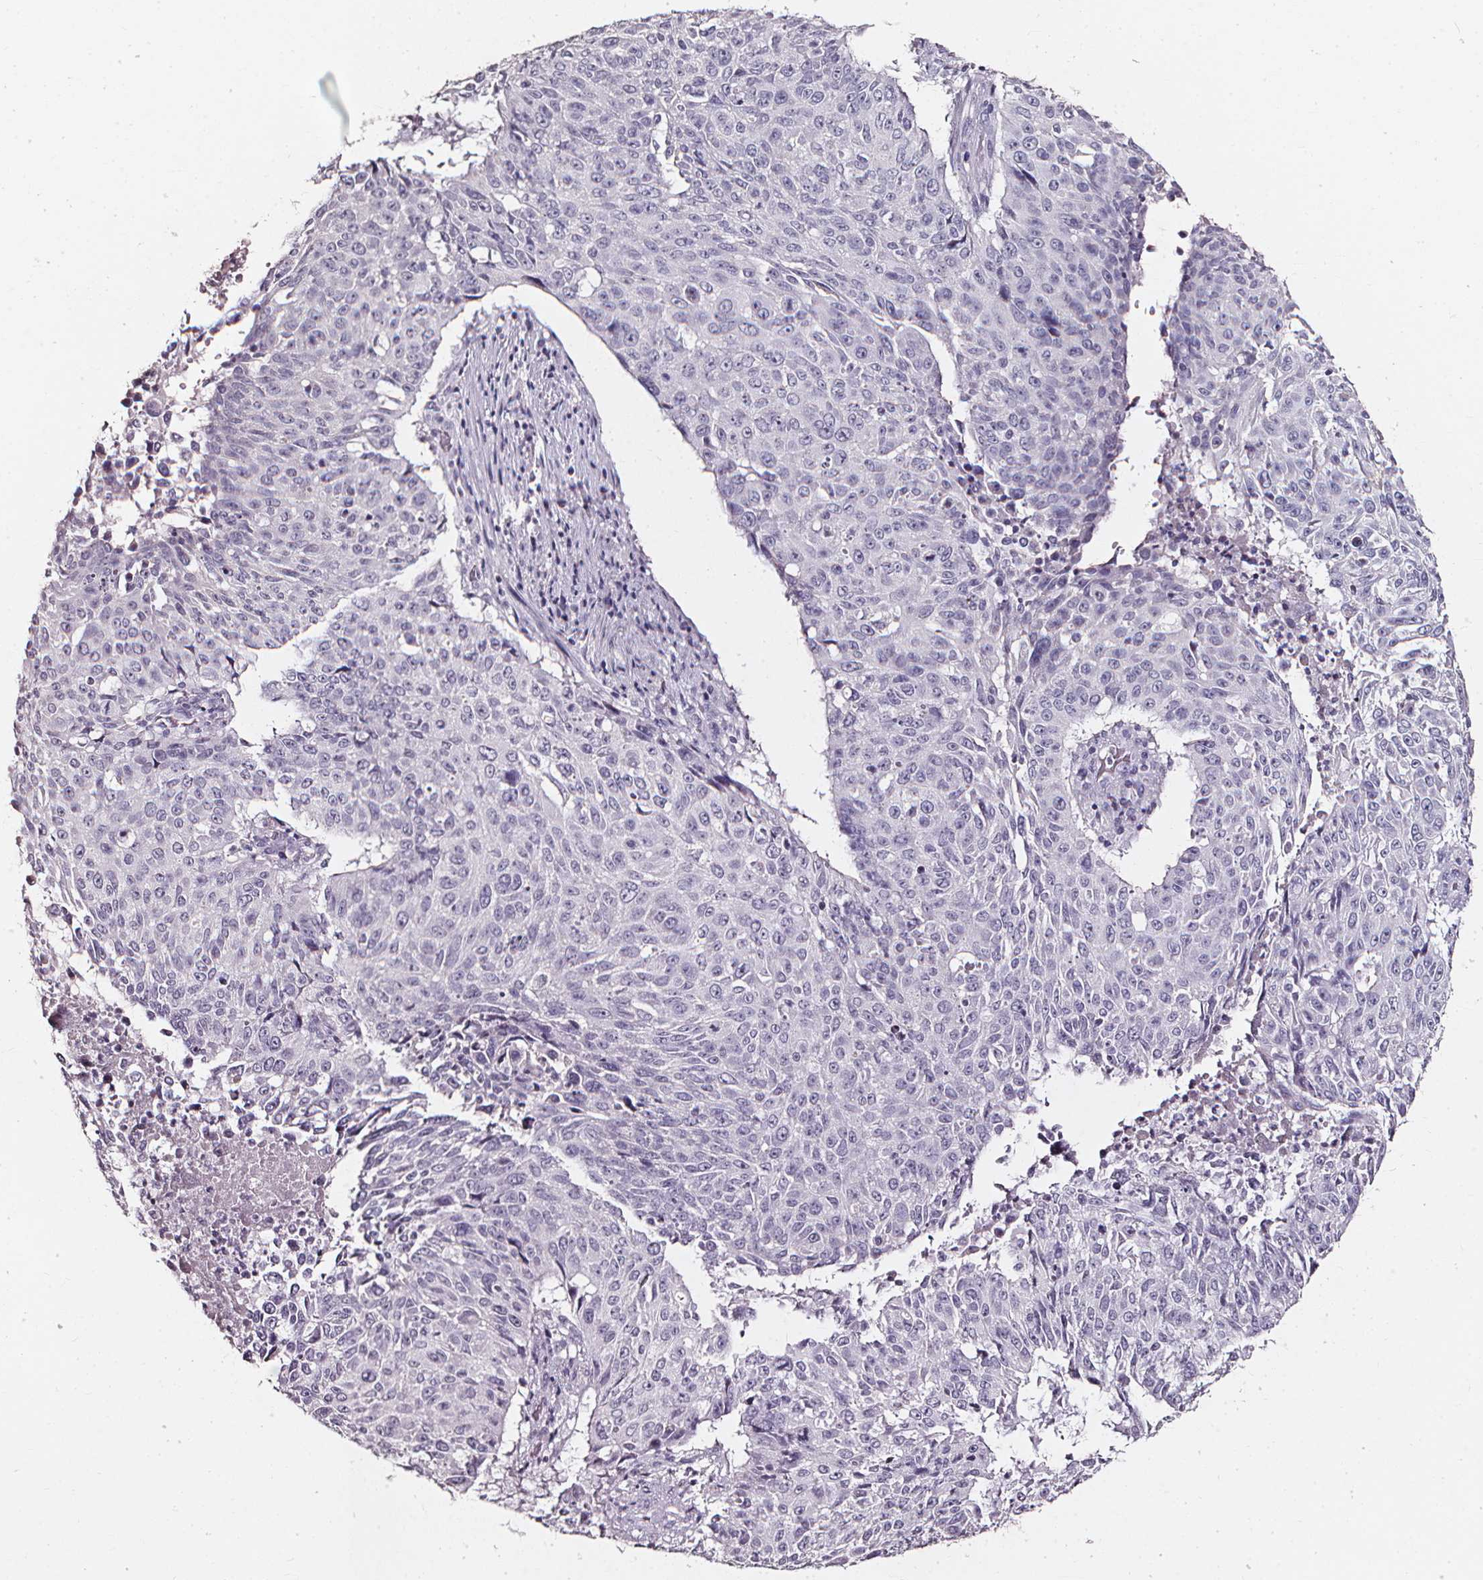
{"staining": {"intensity": "negative", "quantity": "none", "location": "none"}, "tissue": "lung cancer", "cell_type": "Tumor cells", "image_type": "cancer", "snomed": [{"axis": "morphology", "description": "Normal tissue, NOS"}, {"axis": "morphology", "description": "Squamous cell carcinoma, NOS"}, {"axis": "topography", "description": "Bronchus"}, {"axis": "topography", "description": "Lung"}], "caption": "Immunohistochemistry histopathology image of human lung cancer stained for a protein (brown), which demonstrates no positivity in tumor cells.", "gene": "DEFA5", "patient": {"sex": "male", "age": 64}}